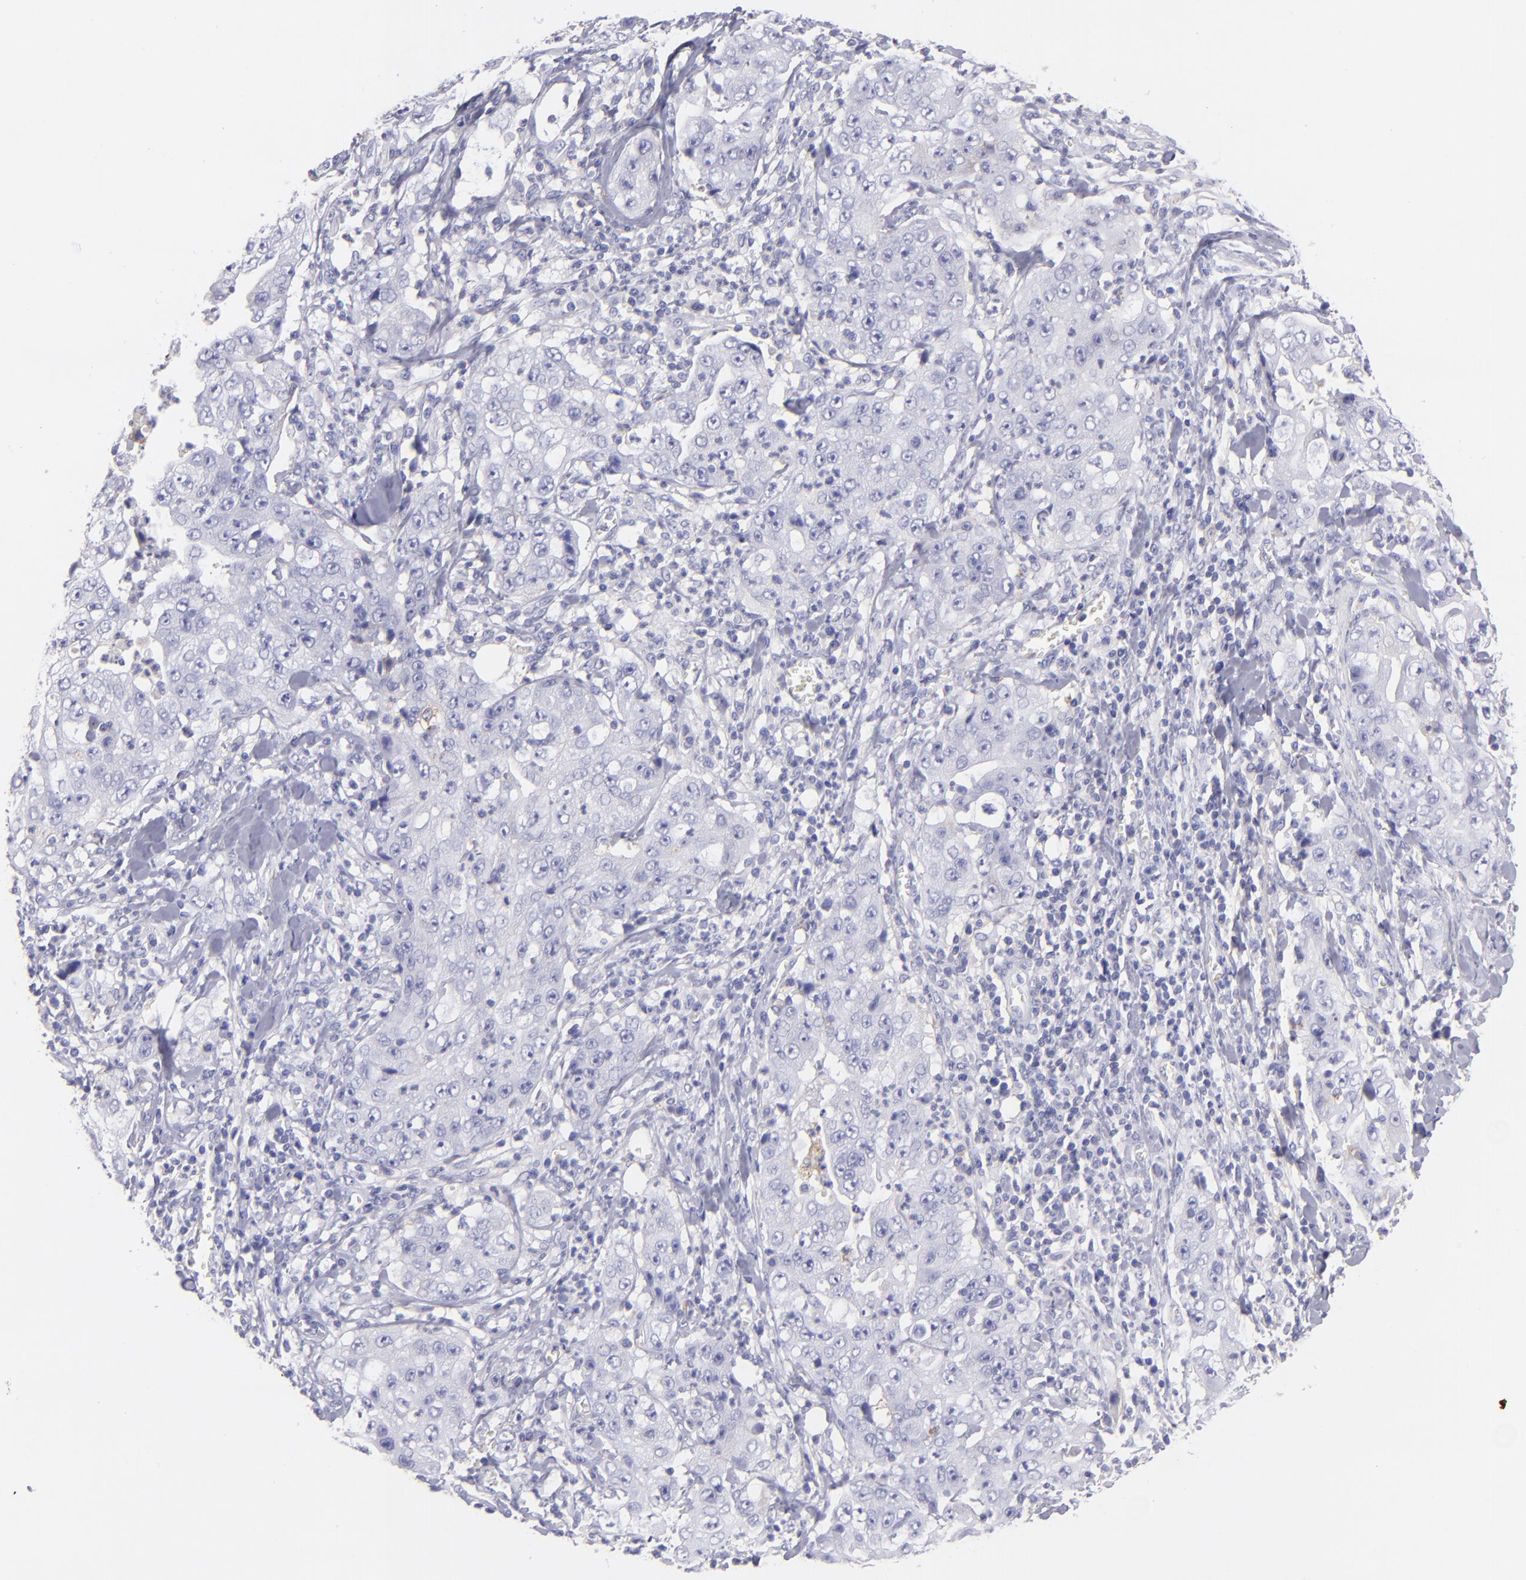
{"staining": {"intensity": "negative", "quantity": "none", "location": "none"}, "tissue": "lung cancer", "cell_type": "Tumor cells", "image_type": "cancer", "snomed": [{"axis": "morphology", "description": "Squamous cell carcinoma, NOS"}, {"axis": "topography", "description": "Lung"}], "caption": "Tumor cells are negative for protein expression in human lung cancer. The staining is performed using DAB (3,3'-diaminobenzidine) brown chromogen with nuclei counter-stained in using hematoxylin.", "gene": "CD82", "patient": {"sex": "male", "age": 64}}